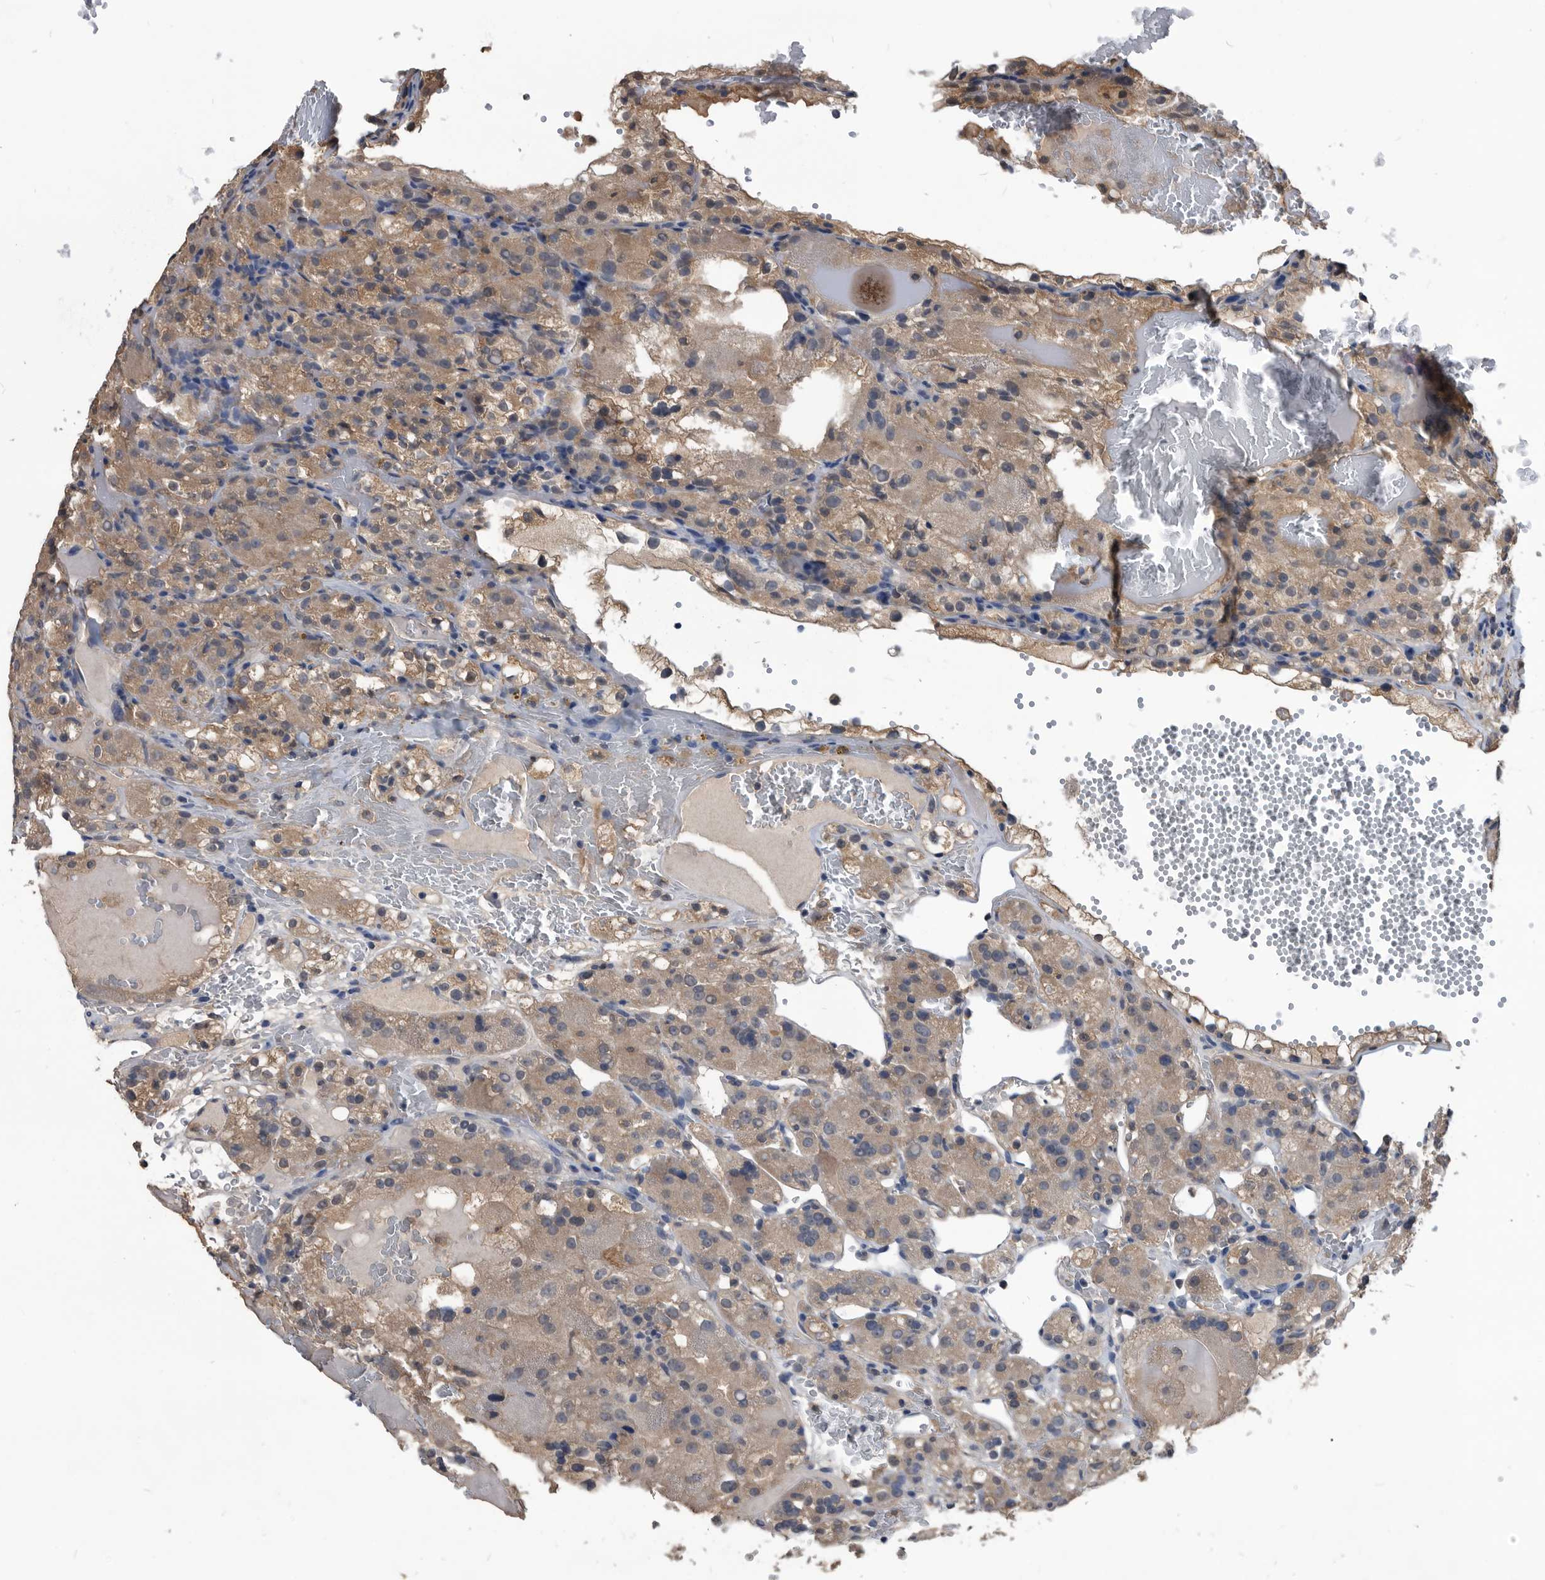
{"staining": {"intensity": "weak", "quantity": ">75%", "location": "cytoplasmic/membranous"}, "tissue": "renal cancer", "cell_type": "Tumor cells", "image_type": "cancer", "snomed": [{"axis": "morphology", "description": "Normal tissue, NOS"}, {"axis": "morphology", "description": "Adenocarcinoma, NOS"}, {"axis": "topography", "description": "Kidney"}], "caption": "About >75% of tumor cells in renal cancer display weak cytoplasmic/membranous protein expression as visualized by brown immunohistochemical staining.", "gene": "PDXK", "patient": {"sex": "male", "age": 61}}